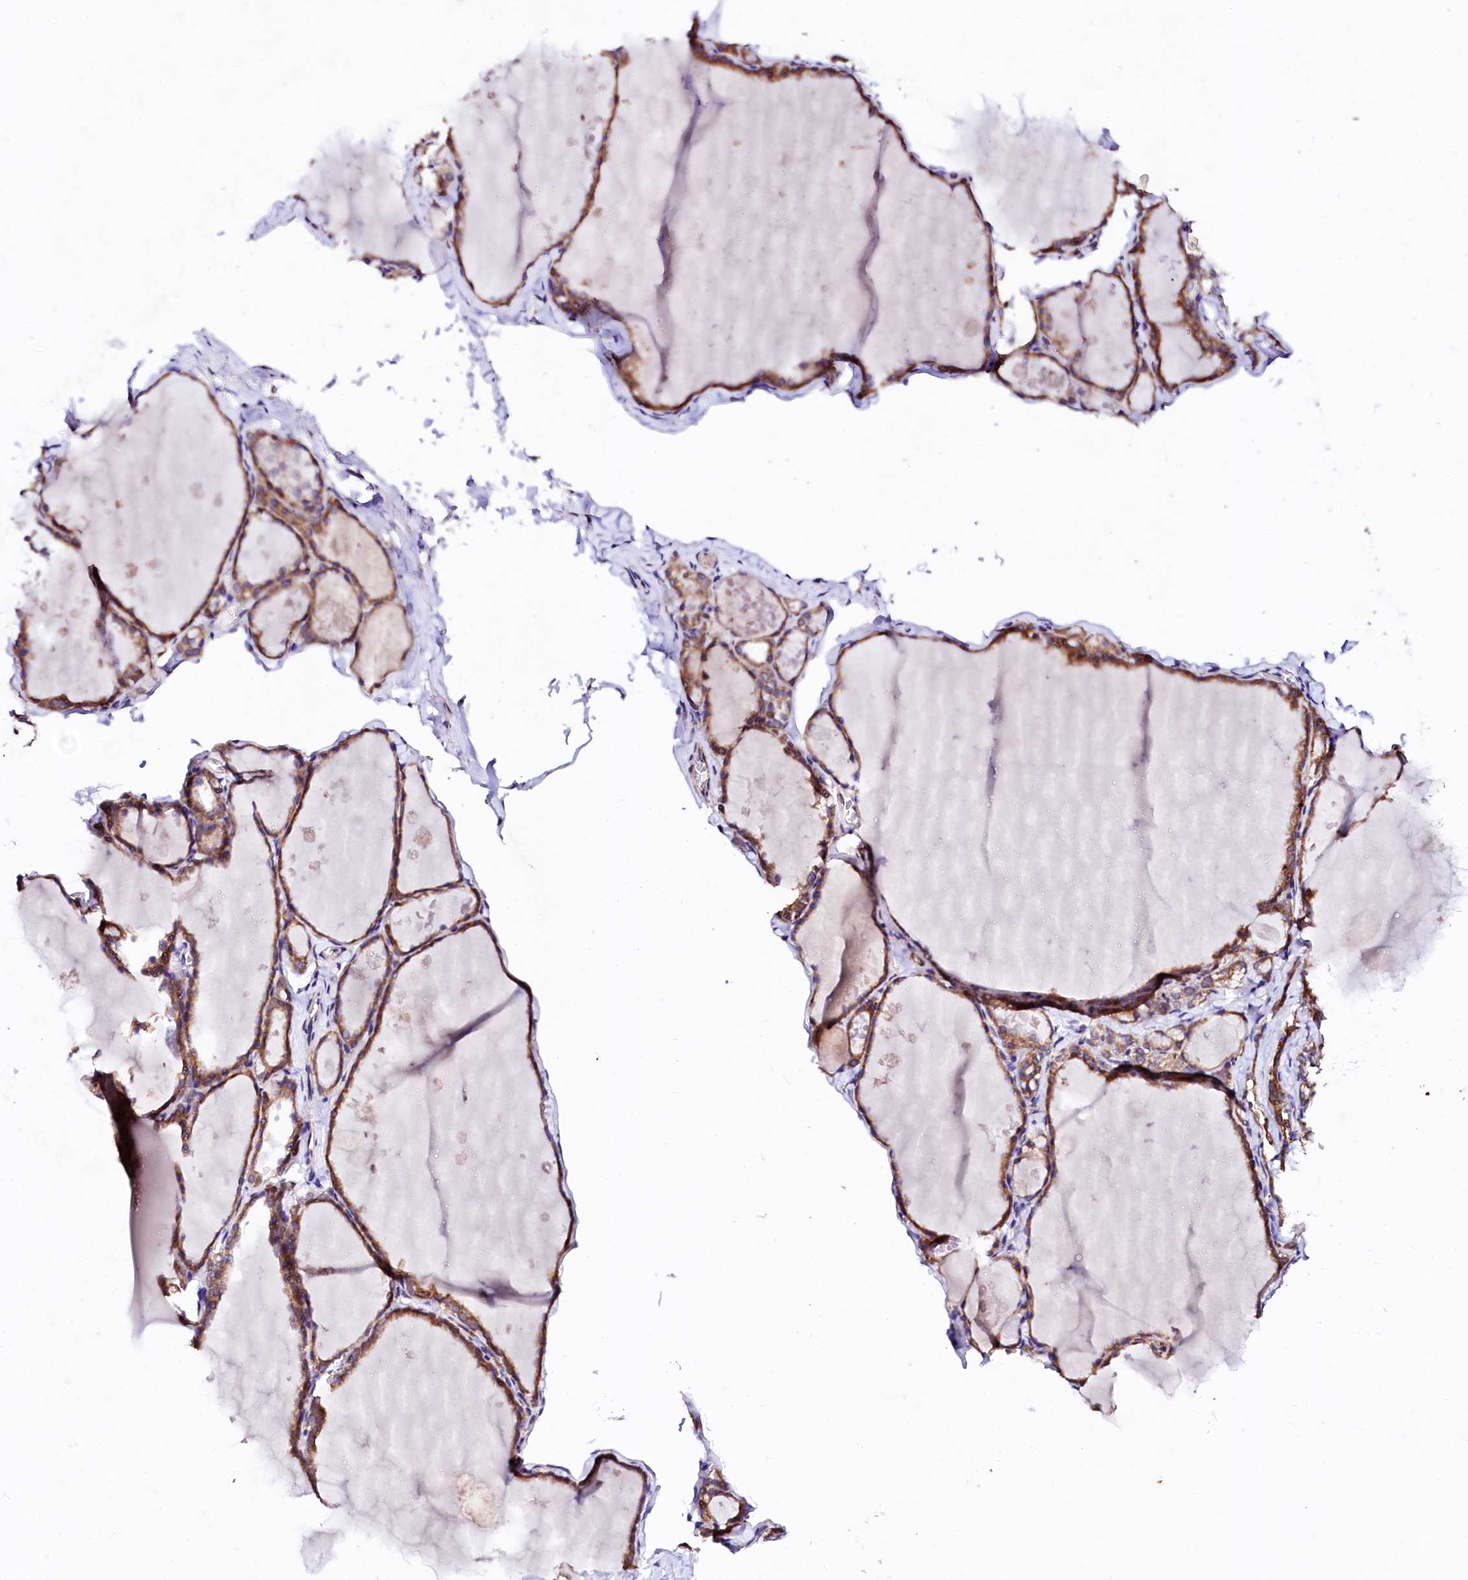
{"staining": {"intensity": "moderate", "quantity": ">75%", "location": "cytoplasmic/membranous"}, "tissue": "thyroid gland", "cell_type": "Glandular cells", "image_type": "normal", "snomed": [{"axis": "morphology", "description": "Normal tissue, NOS"}, {"axis": "topography", "description": "Thyroid gland"}], "caption": "An image of human thyroid gland stained for a protein demonstrates moderate cytoplasmic/membranous brown staining in glandular cells. Immunohistochemistry stains the protein of interest in brown and the nuclei are stained blue.", "gene": "GPR176", "patient": {"sex": "male", "age": 56}}